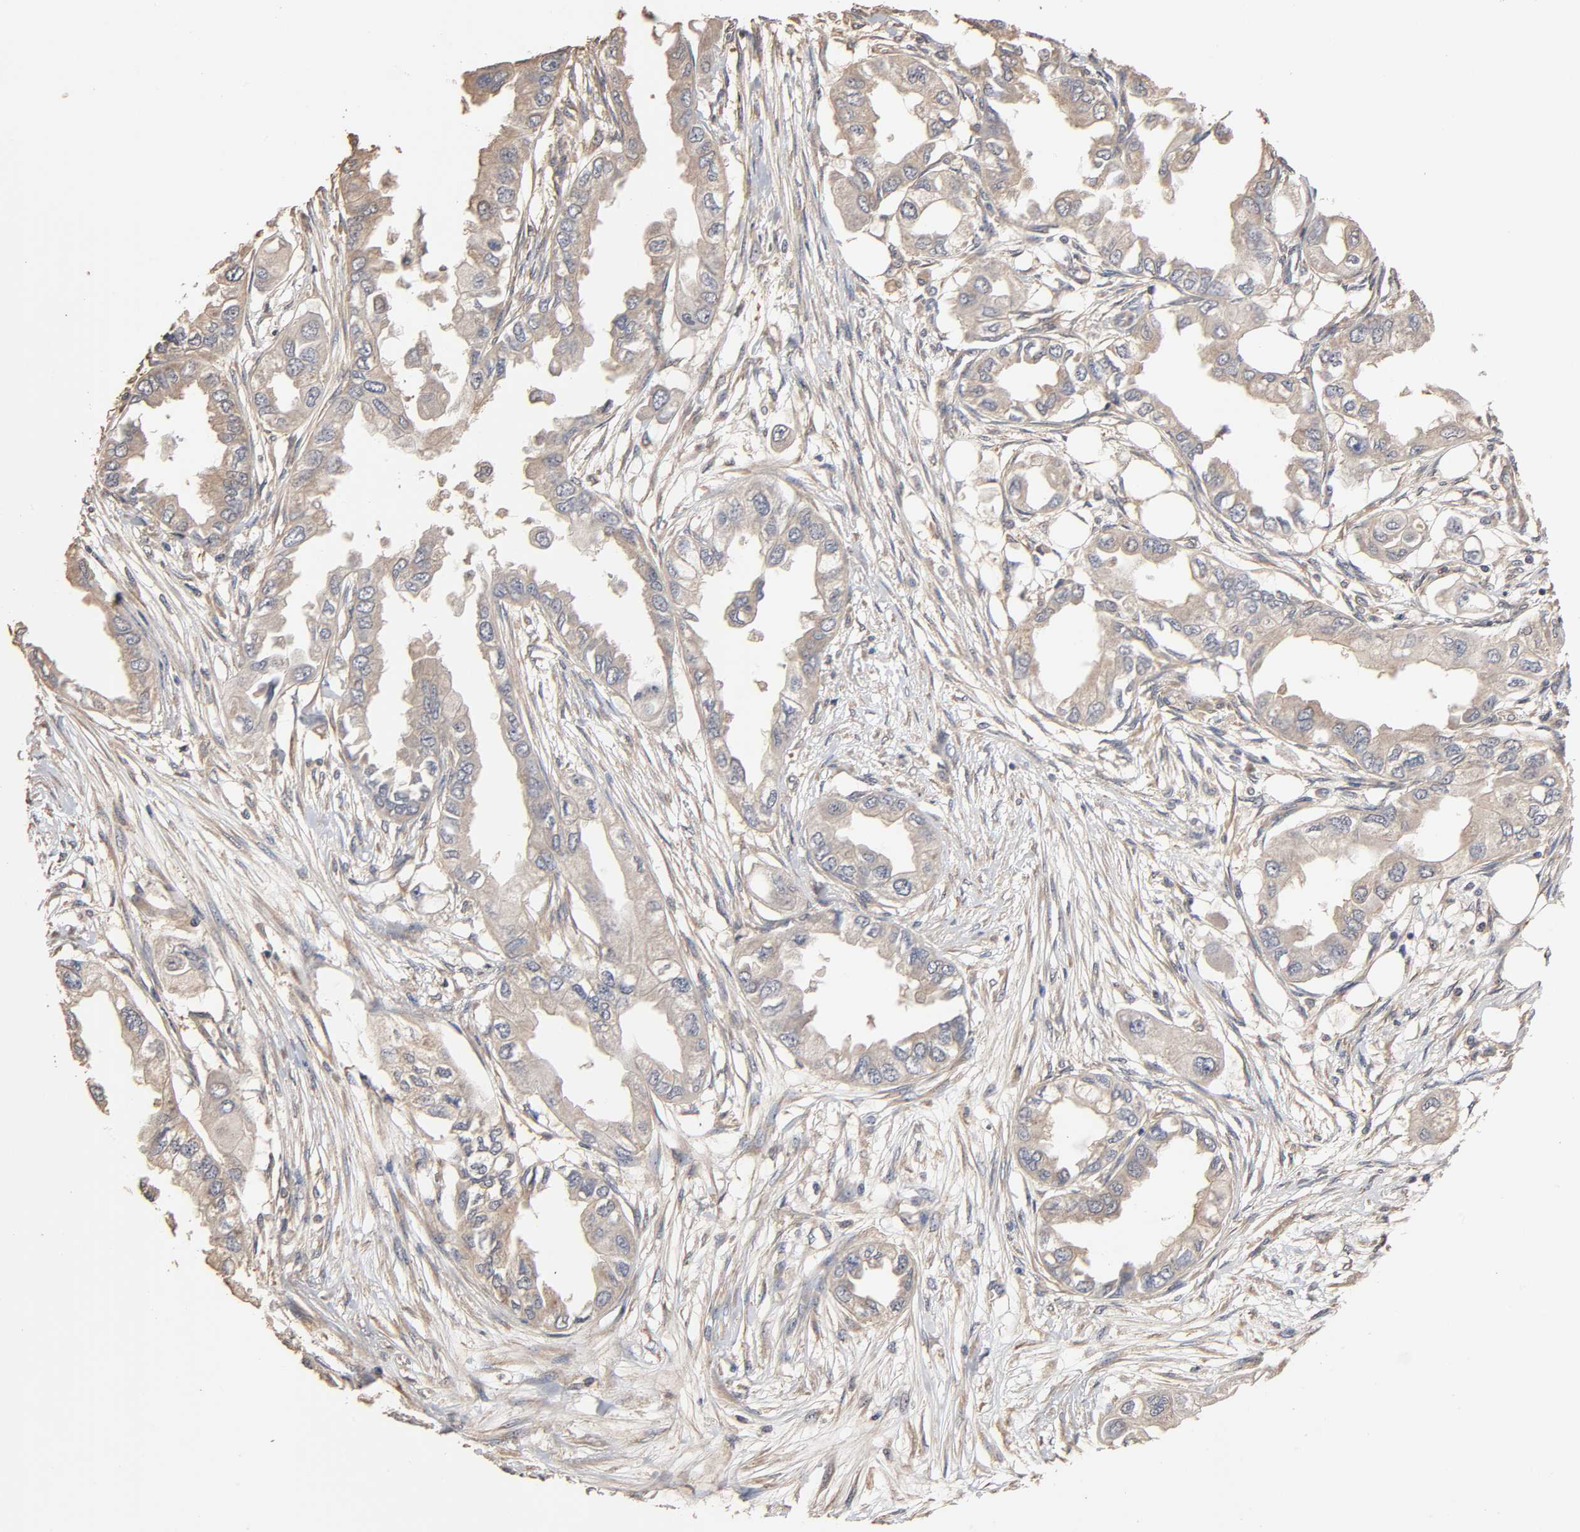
{"staining": {"intensity": "weak", "quantity": ">75%", "location": "cytoplasmic/membranous"}, "tissue": "endometrial cancer", "cell_type": "Tumor cells", "image_type": "cancer", "snomed": [{"axis": "morphology", "description": "Adenocarcinoma, NOS"}, {"axis": "topography", "description": "Endometrium"}], "caption": "Immunohistochemical staining of human endometrial adenocarcinoma shows low levels of weak cytoplasmic/membranous protein staining in about >75% of tumor cells.", "gene": "ARHGEF7", "patient": {"sex": "female", "age": 67}}